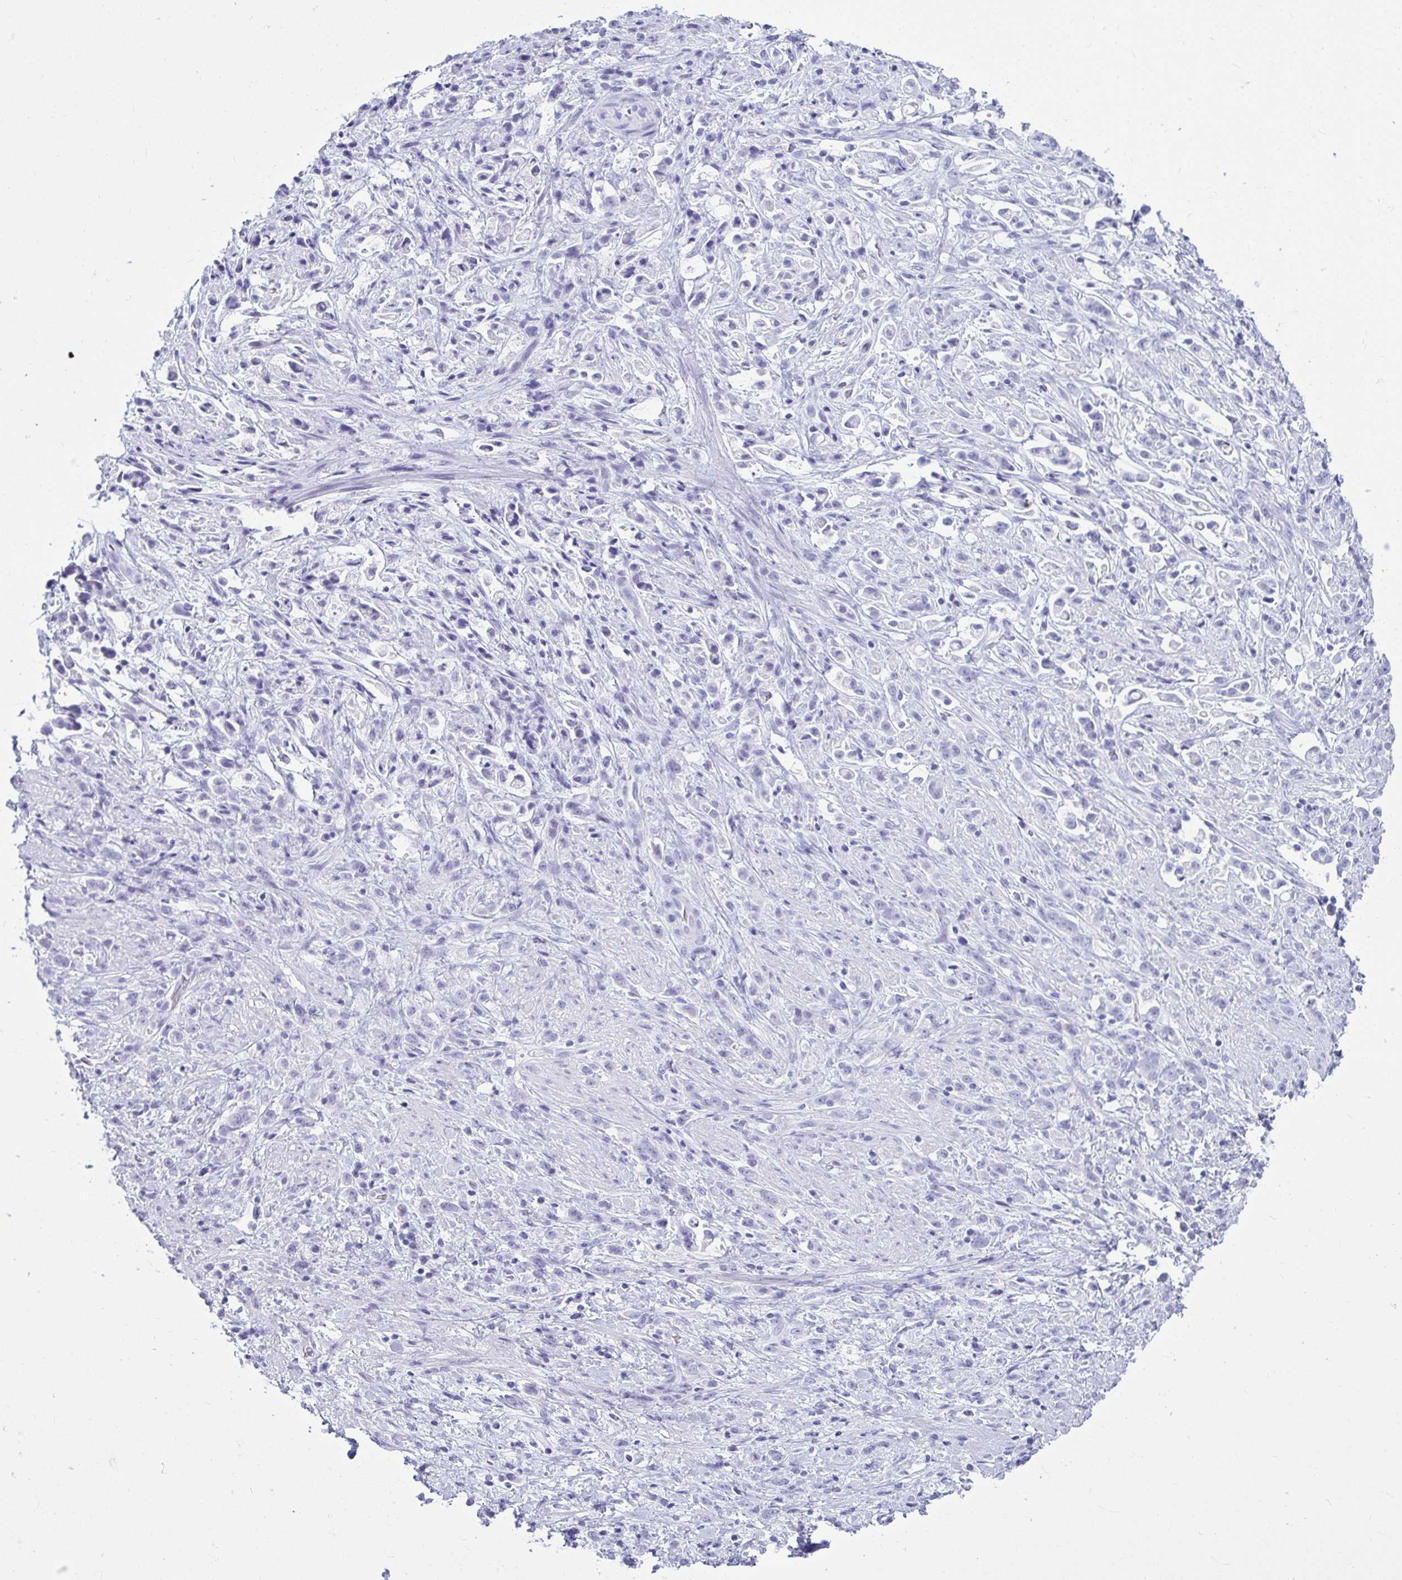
{"staining": {"intensity": "negative", "quantity": "none", "location": "none"}, "tissue": "stomach cancer", "cell_type": "Tumor cells", "image_type": "cancer", "snomed": [{"axis": "morphology", "description": "Adenocarcinoma, NOS"}, {"axis": "topography", "description": "Stomach"}], "caption": "Immunohistochemical staining of human stomach adenocarcinoma demonstrates no significant positivity in tumor cells.", "gene": "CLGN", "patient": {"sex": "female", "age": 60}}